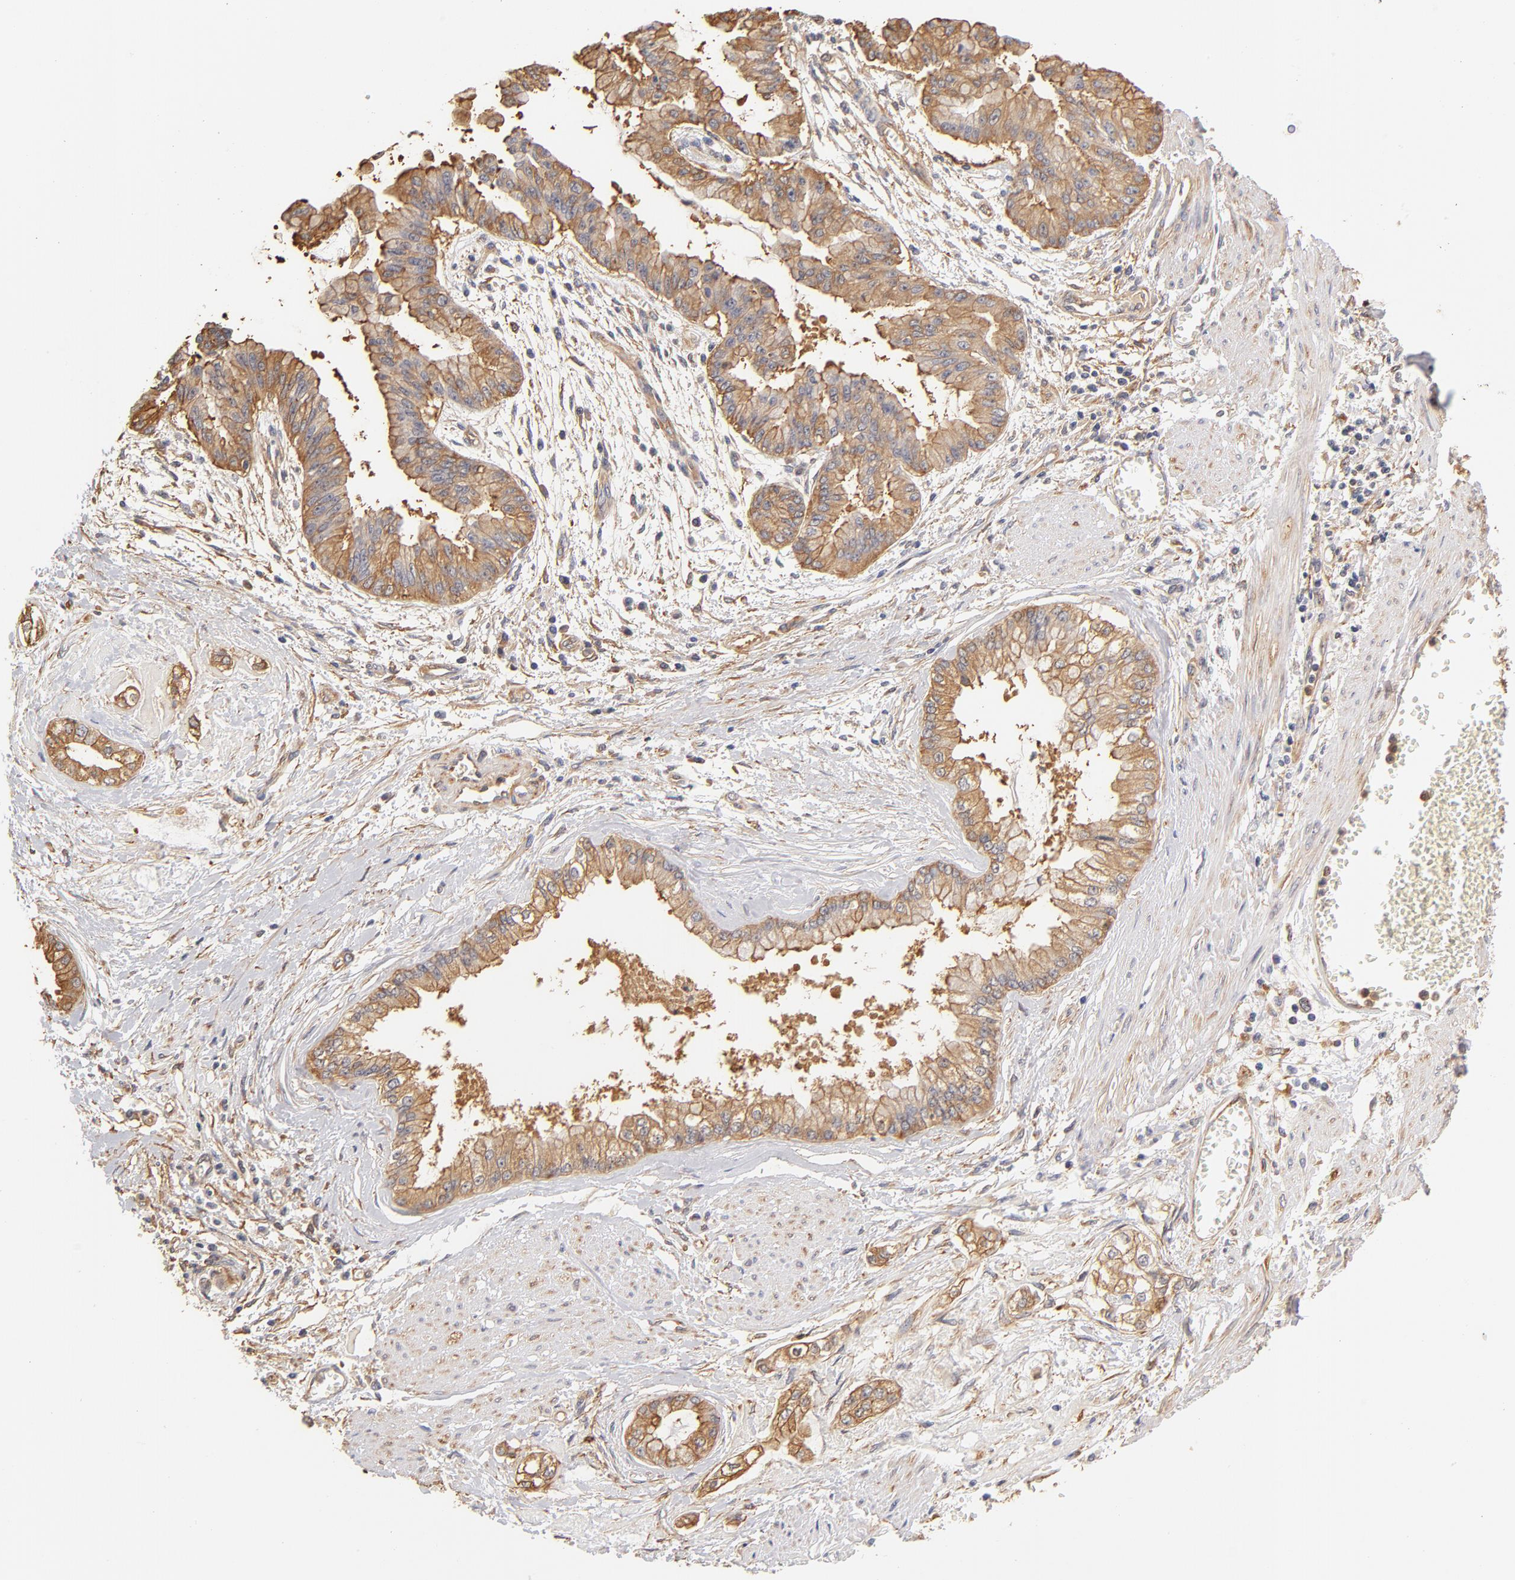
{"staining": {"intensity": "moderate", "quantity": ">75%", "location": "cytoplasmic/membranous"}, "tissue": "liver cancer", "cell_type": "Tumor cells", "image_type": "cancer", "snomed": [{"axis": "morphology", "description": "Cholangiocarcinoma"}, {"axis": "topography", "description": "Liver"}], "caption": "Protein expression analysis of liver cancer exhibits moderate cytoplasmic/membranous positivity in about >75% of tumor cells. (IHC, brightfield microscopy, high magnification).", "gene": "FCMR", "patient": {"sex": "female", "age": 79}}